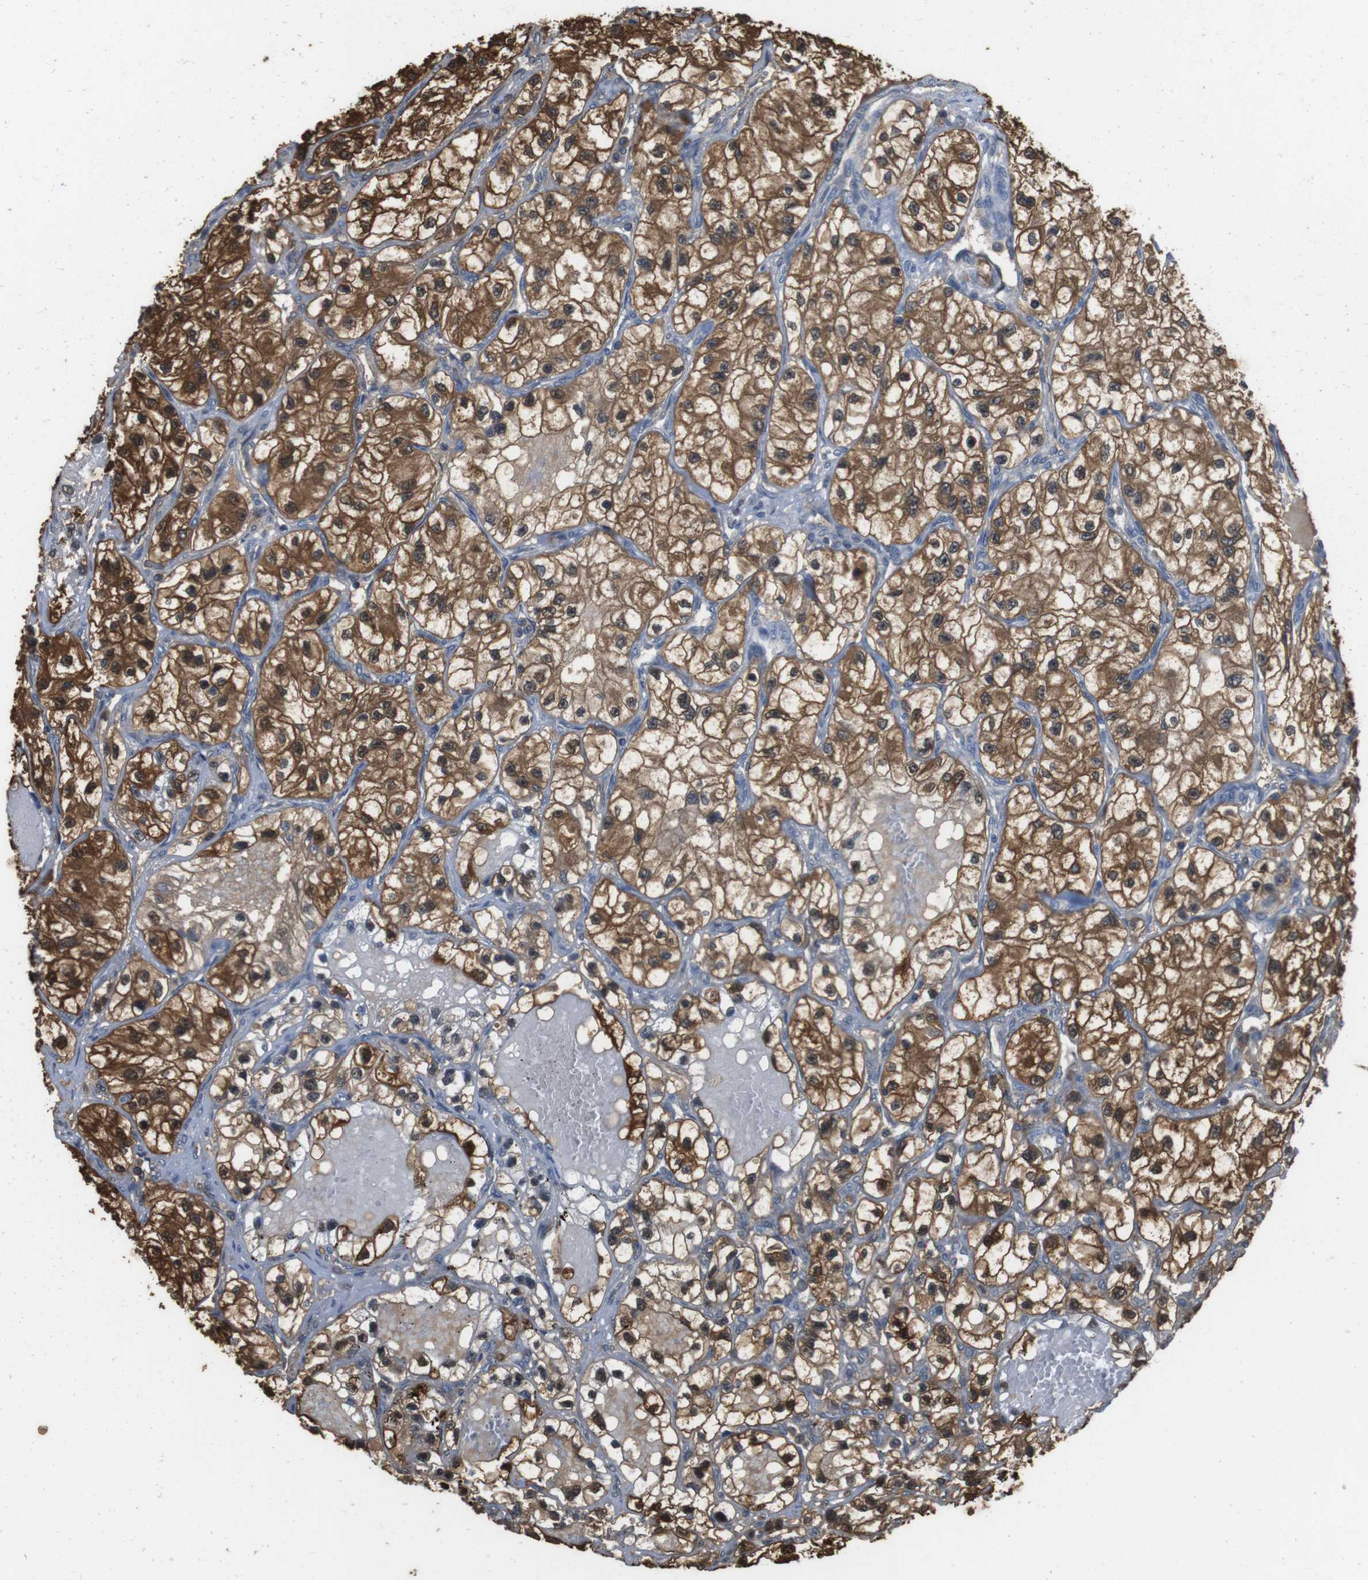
{"staining": {"intensity": "moderate", "quantity": ">75%", "location": "cytoplasmic/membranous,nuclear"}, "tissue": "renal cancer", "cell_type": "Tumor cells", "image_type": "cancer", "snomed": [{"axis": "morphology", "description": "Adenocarcinoma, NOS"}, {"axis": "topography", "description": "Kidney"}], "caption": "Moderate cytoplasmic/membranous and nuclear expression for a protein is appreciated in about >75% of tumor cells of renal cancer using immunohistochemistry (IHC).", "gene": "LDHA", "patient": {"sex": "female", "age": 57}}